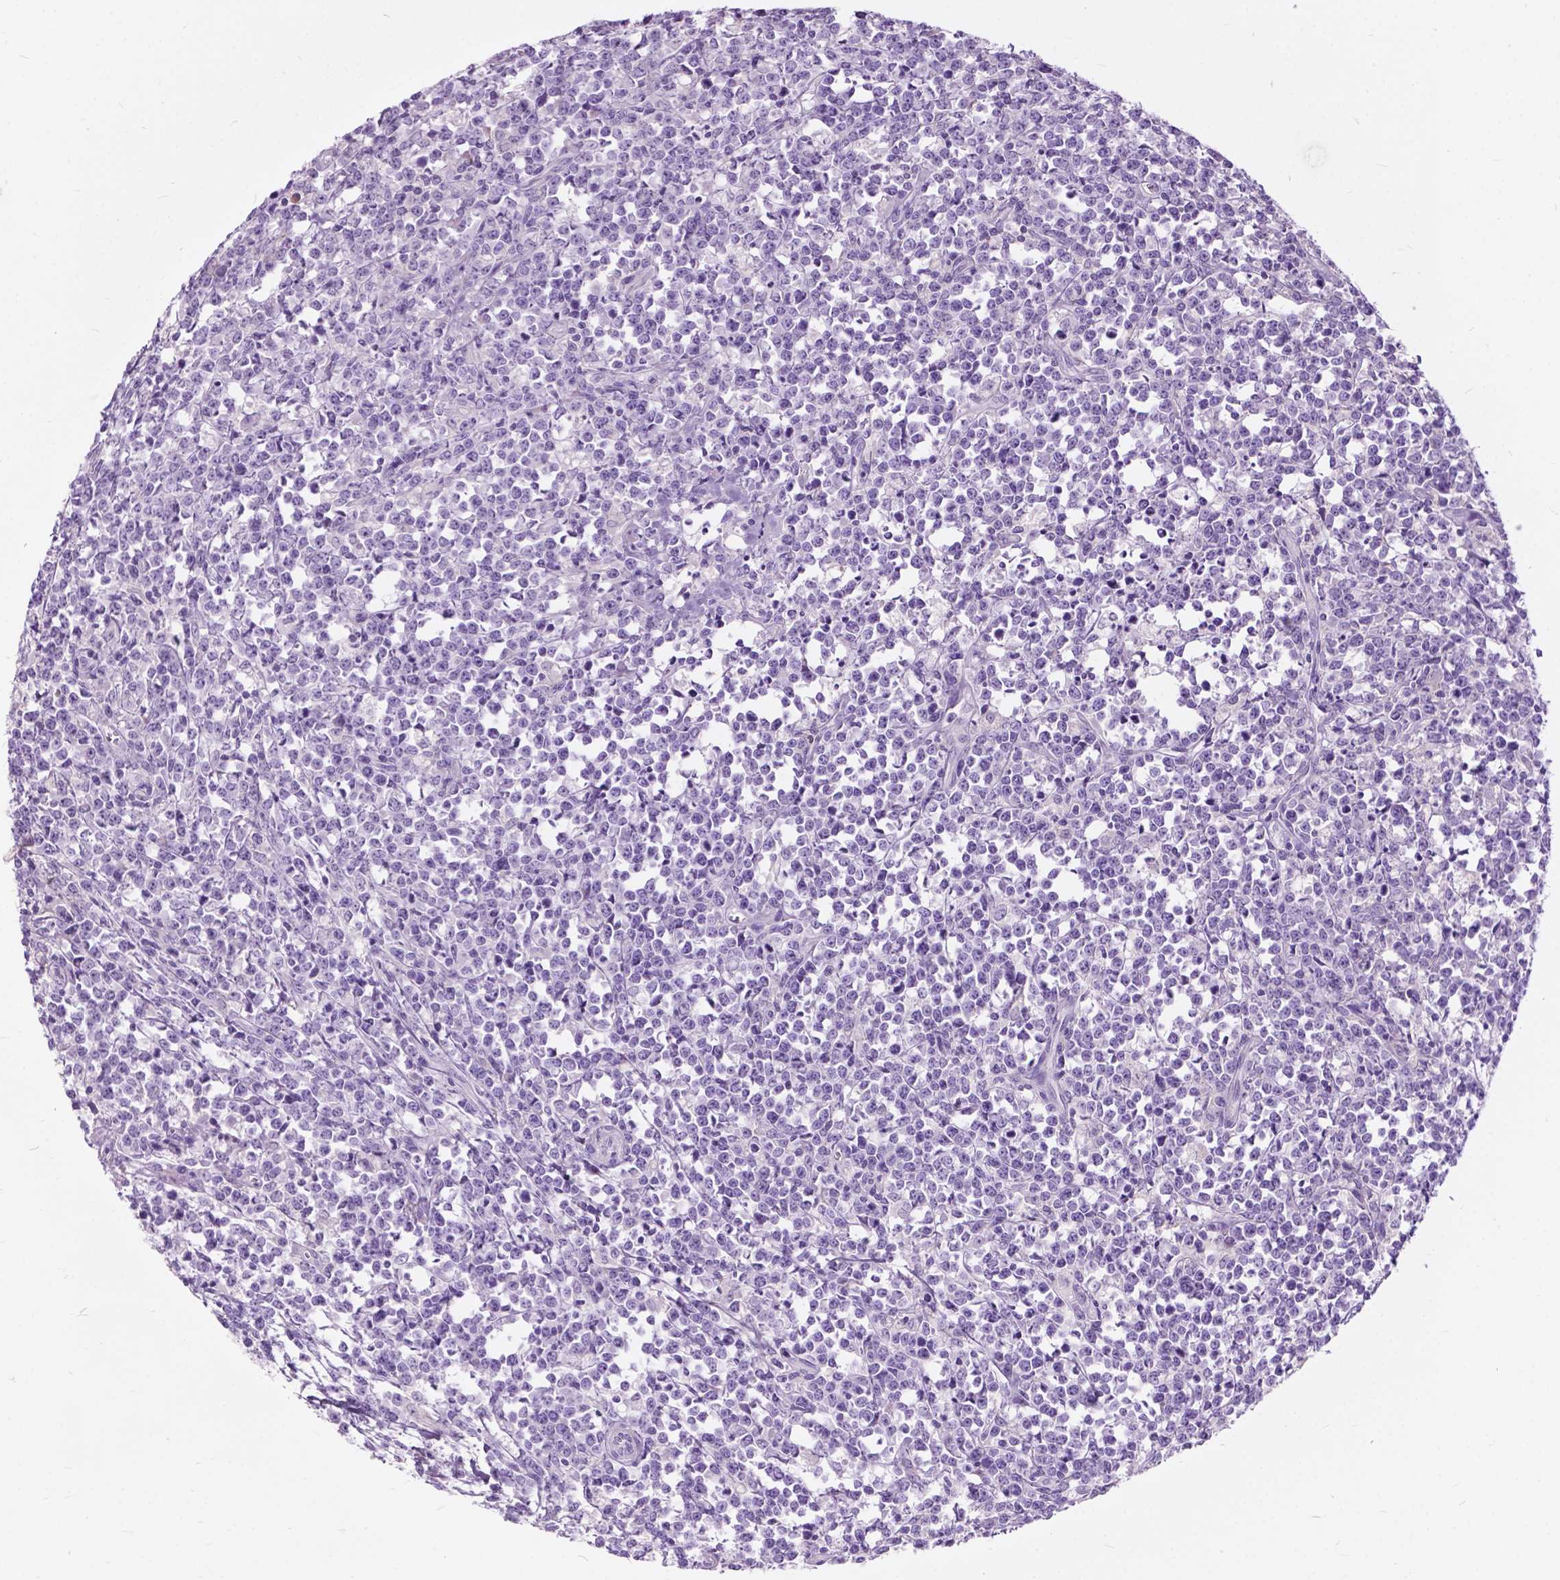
{"staining": {"intensity": "negative", "quantity": "none", "location": "none"}, "tissue": "lymphoma", "cell_type": "Tumor cells", "image_type": "cancer", "snomed": [{"axis": "morphology", "description": "Malignant lymphoma, non-Hodgkin's type, High grade"}, {"axis": "topography", "description": "Small intestine"}], "caption": "High magnification brightfield microscopy of lymphoma stained with DAB (brown) and counterstained with hematoxylin (blue): tumor cells show no significant expression.", "gene": "PRR35", "patient": {"sex": "female", "age": 56}}